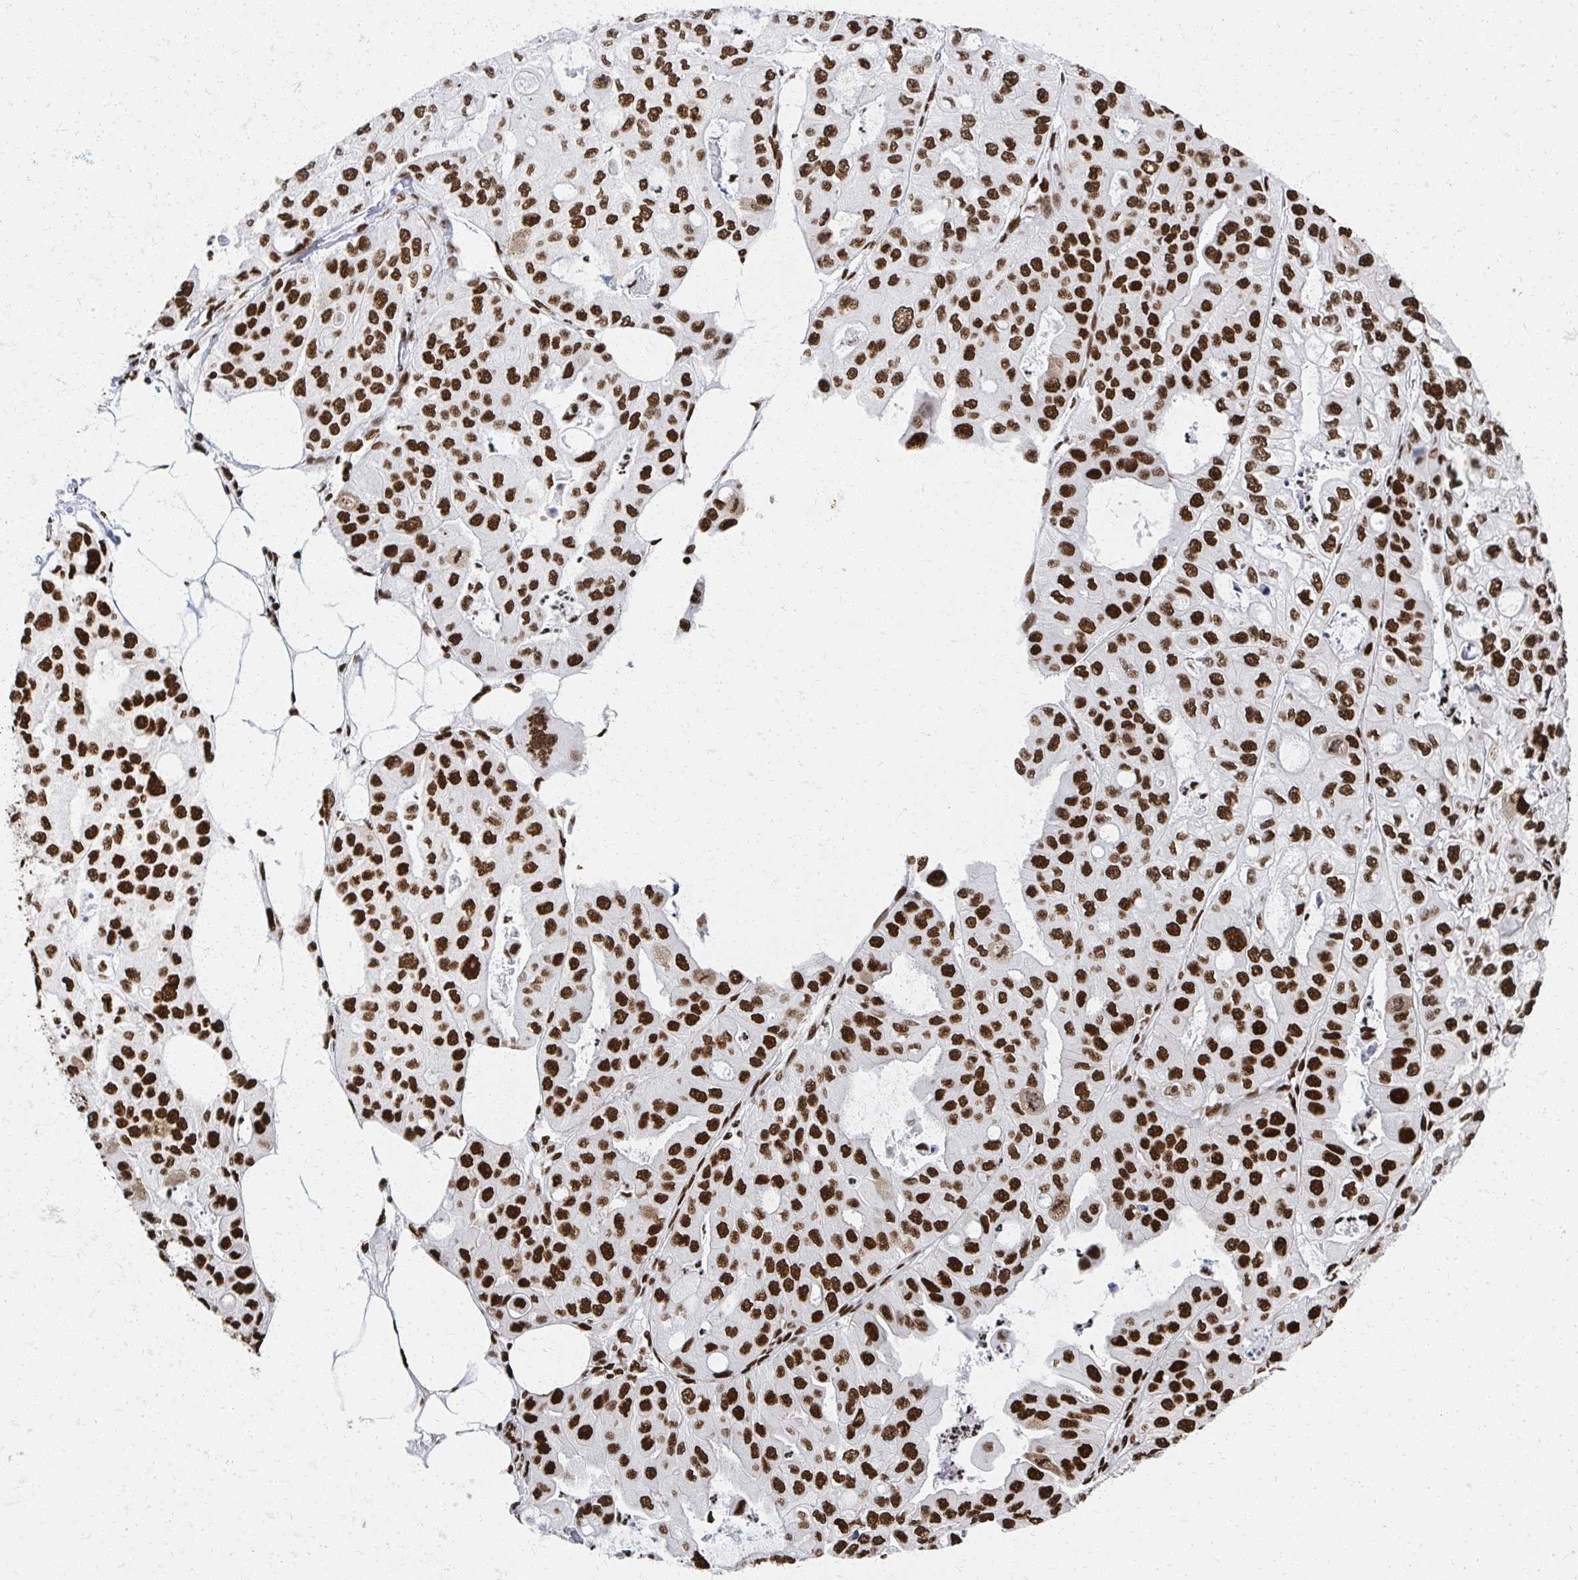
{"staining": {"intensity": "strong", "quantity": ">75%", "location": "nuclear"}, "tissue": "ovarian cancer", "cell_type": "Tumor cells", "image_type": "cancer", "snomed": [{"axis": "morphology", "description": "Cystadenocarcinoma, serous, NOS"}, {"axis": "topography", "description": "Ovary"}], "caption": "Immunohistochemical staining of human ovarian cancer demonstrates strong nuclear protein staining in approximately >75% of tumor cells. Ihc stains the protein in brown and the nuclei are stained blue.", "gene": "RBBP7", "patient": {"sex": "female", "age": 56}}